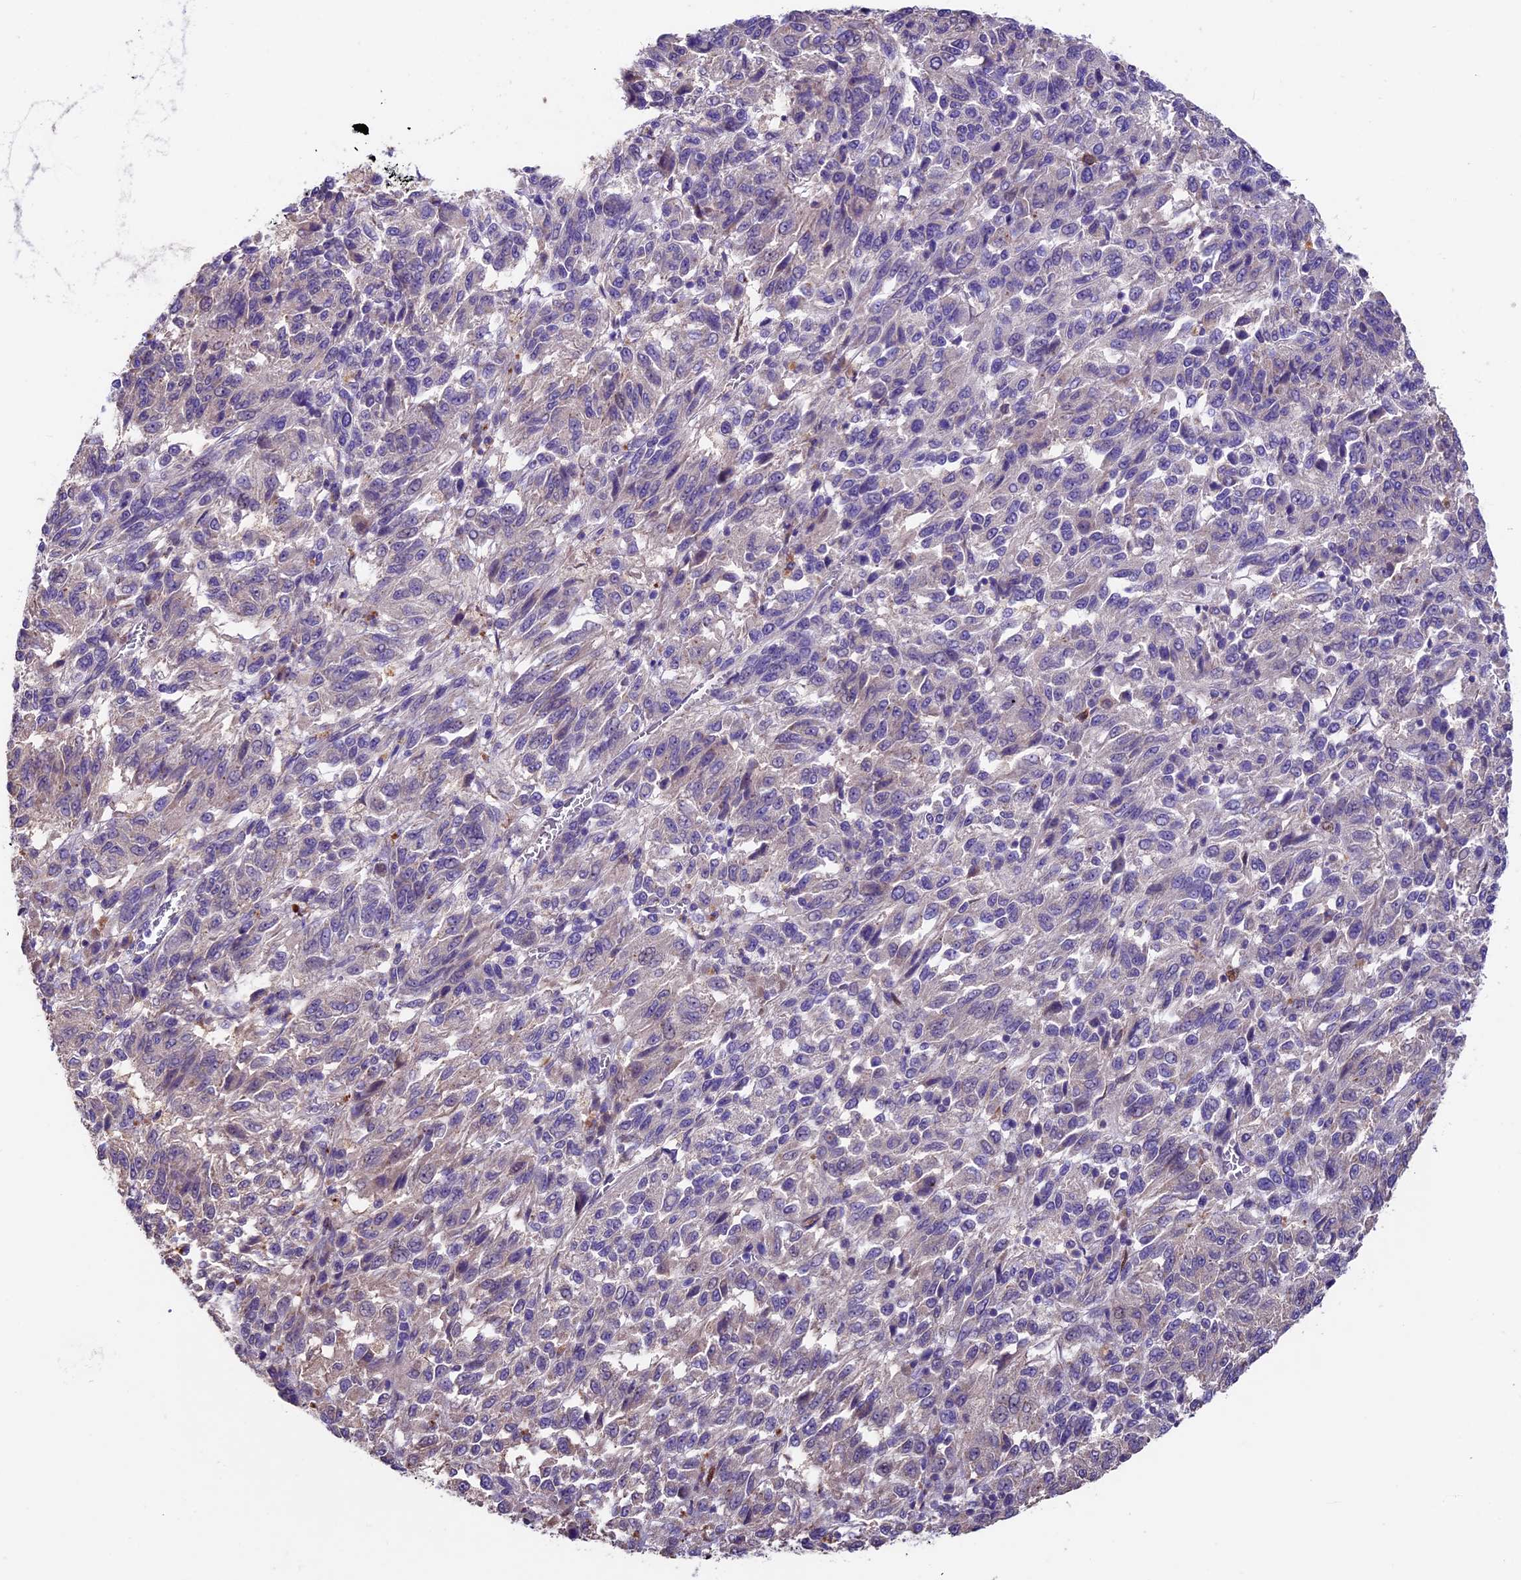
{"staining": {"intensity": "negative", "quantity": "none", "location": "none"}, "tissue": "melanoma", "cell_type": "Tumor cells", "image_type": "cancer", "snomed": [{"axis": "morphology", "description": "Malignant melanoma, Metastatic site"}, {"axis": "topography", "description": "Lung"}], "caption": "Melanoma stained for a protein using immunohistochemistry demonstrates no expression tumor cells.", "gene": "SBNO2", "patient": {"sex": "male", "age": 64}}